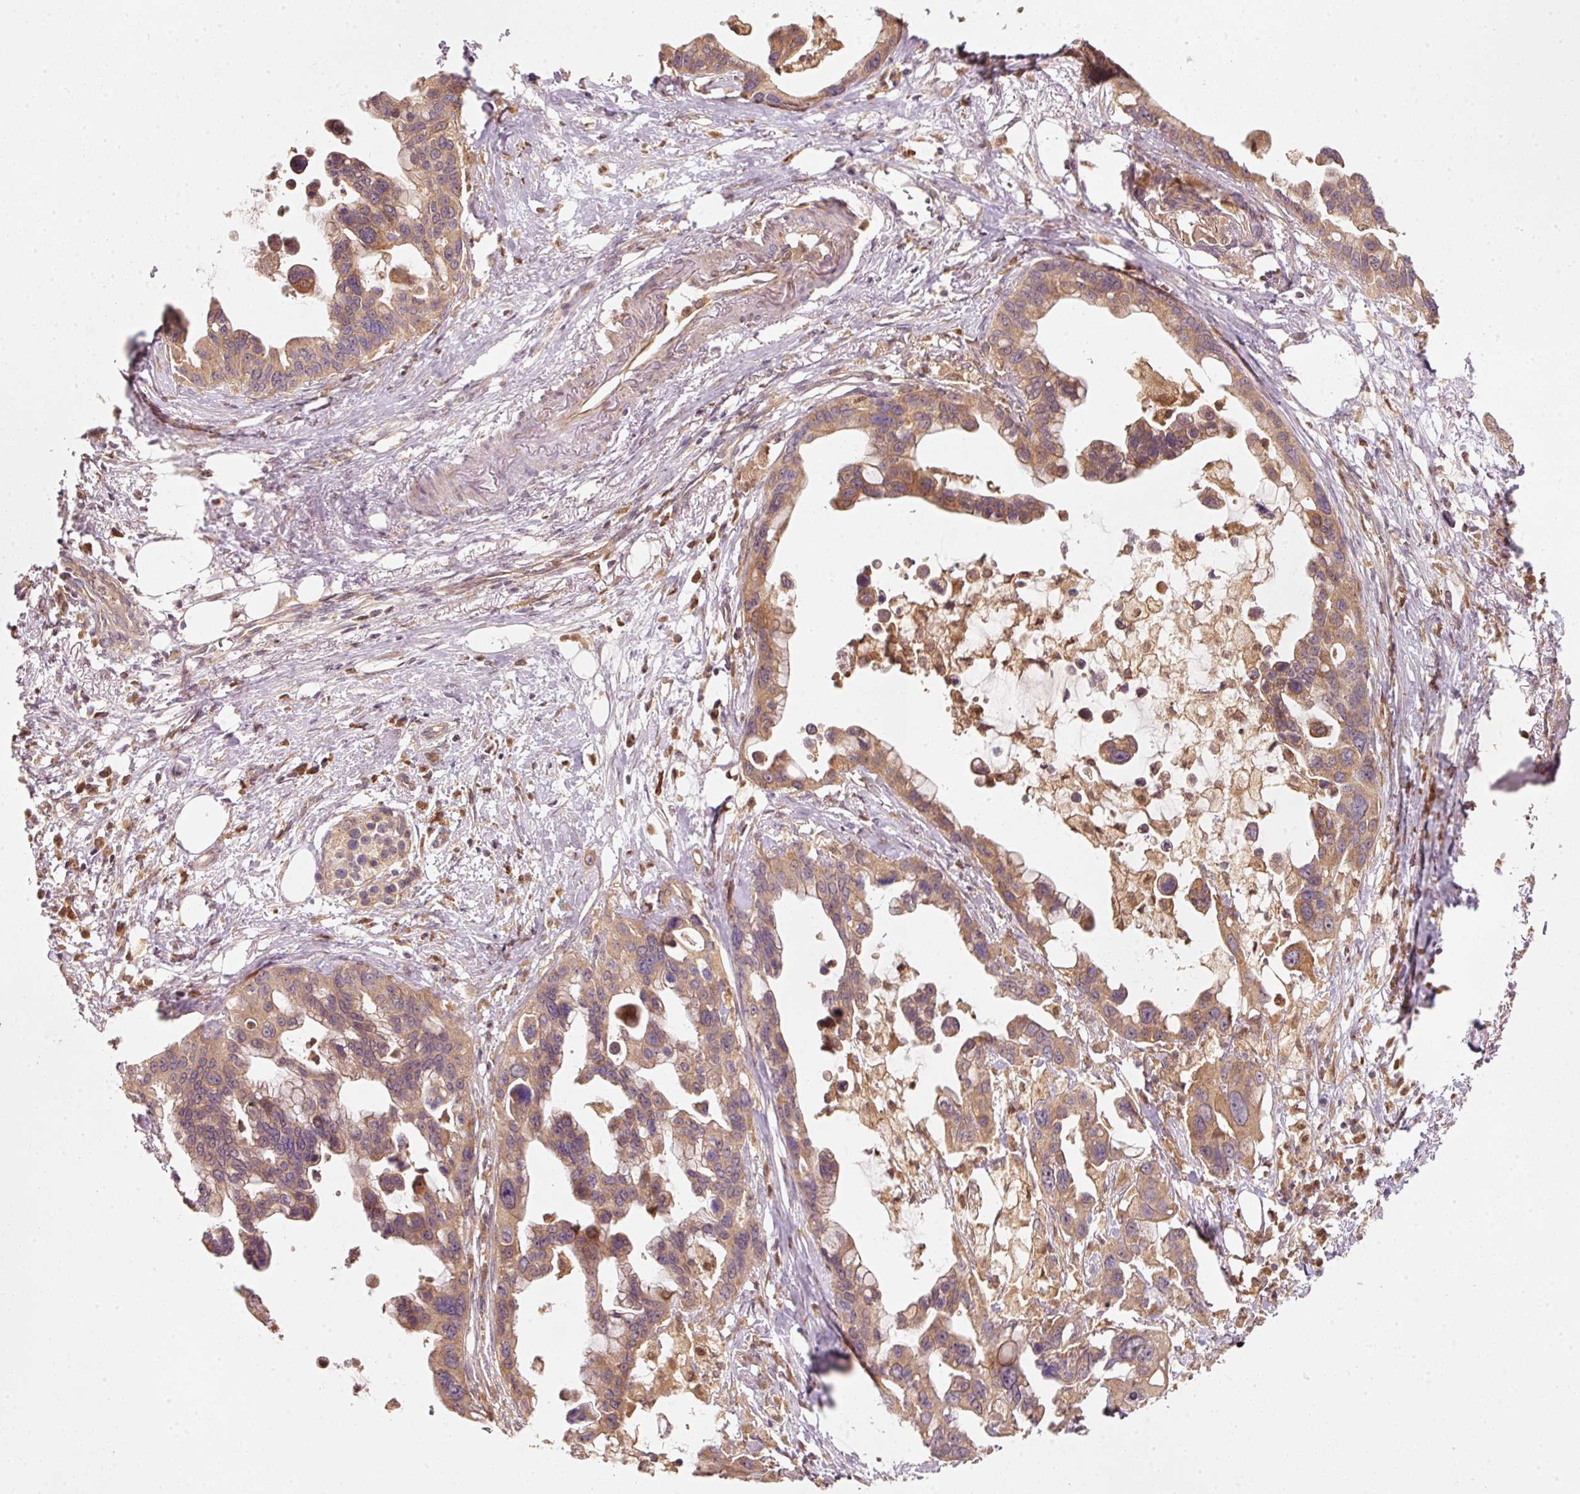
{"staining": {"intensity": "moderate", "quantity": ">75%", "location": "cytoplasmic/membranous"}, "tissue": "pancreatic cancer", "cell_type": "Tumor cells", "image_type": "cancer", "snomed": [{"axis": "morphology", "description": "Adenocarcinoma, NOS"}, {"axis": "topography", "description": "Pancreas"}], "caption": "High-power microscopy captured an IHC histopathology image of pancreatic adenocarcinoma, revealing moderate cytoplasmic/membranous expression in approximately >75% of tumor cells.", "gene": "RRAS2", "patient": {"sex": "female", "age": 83}}